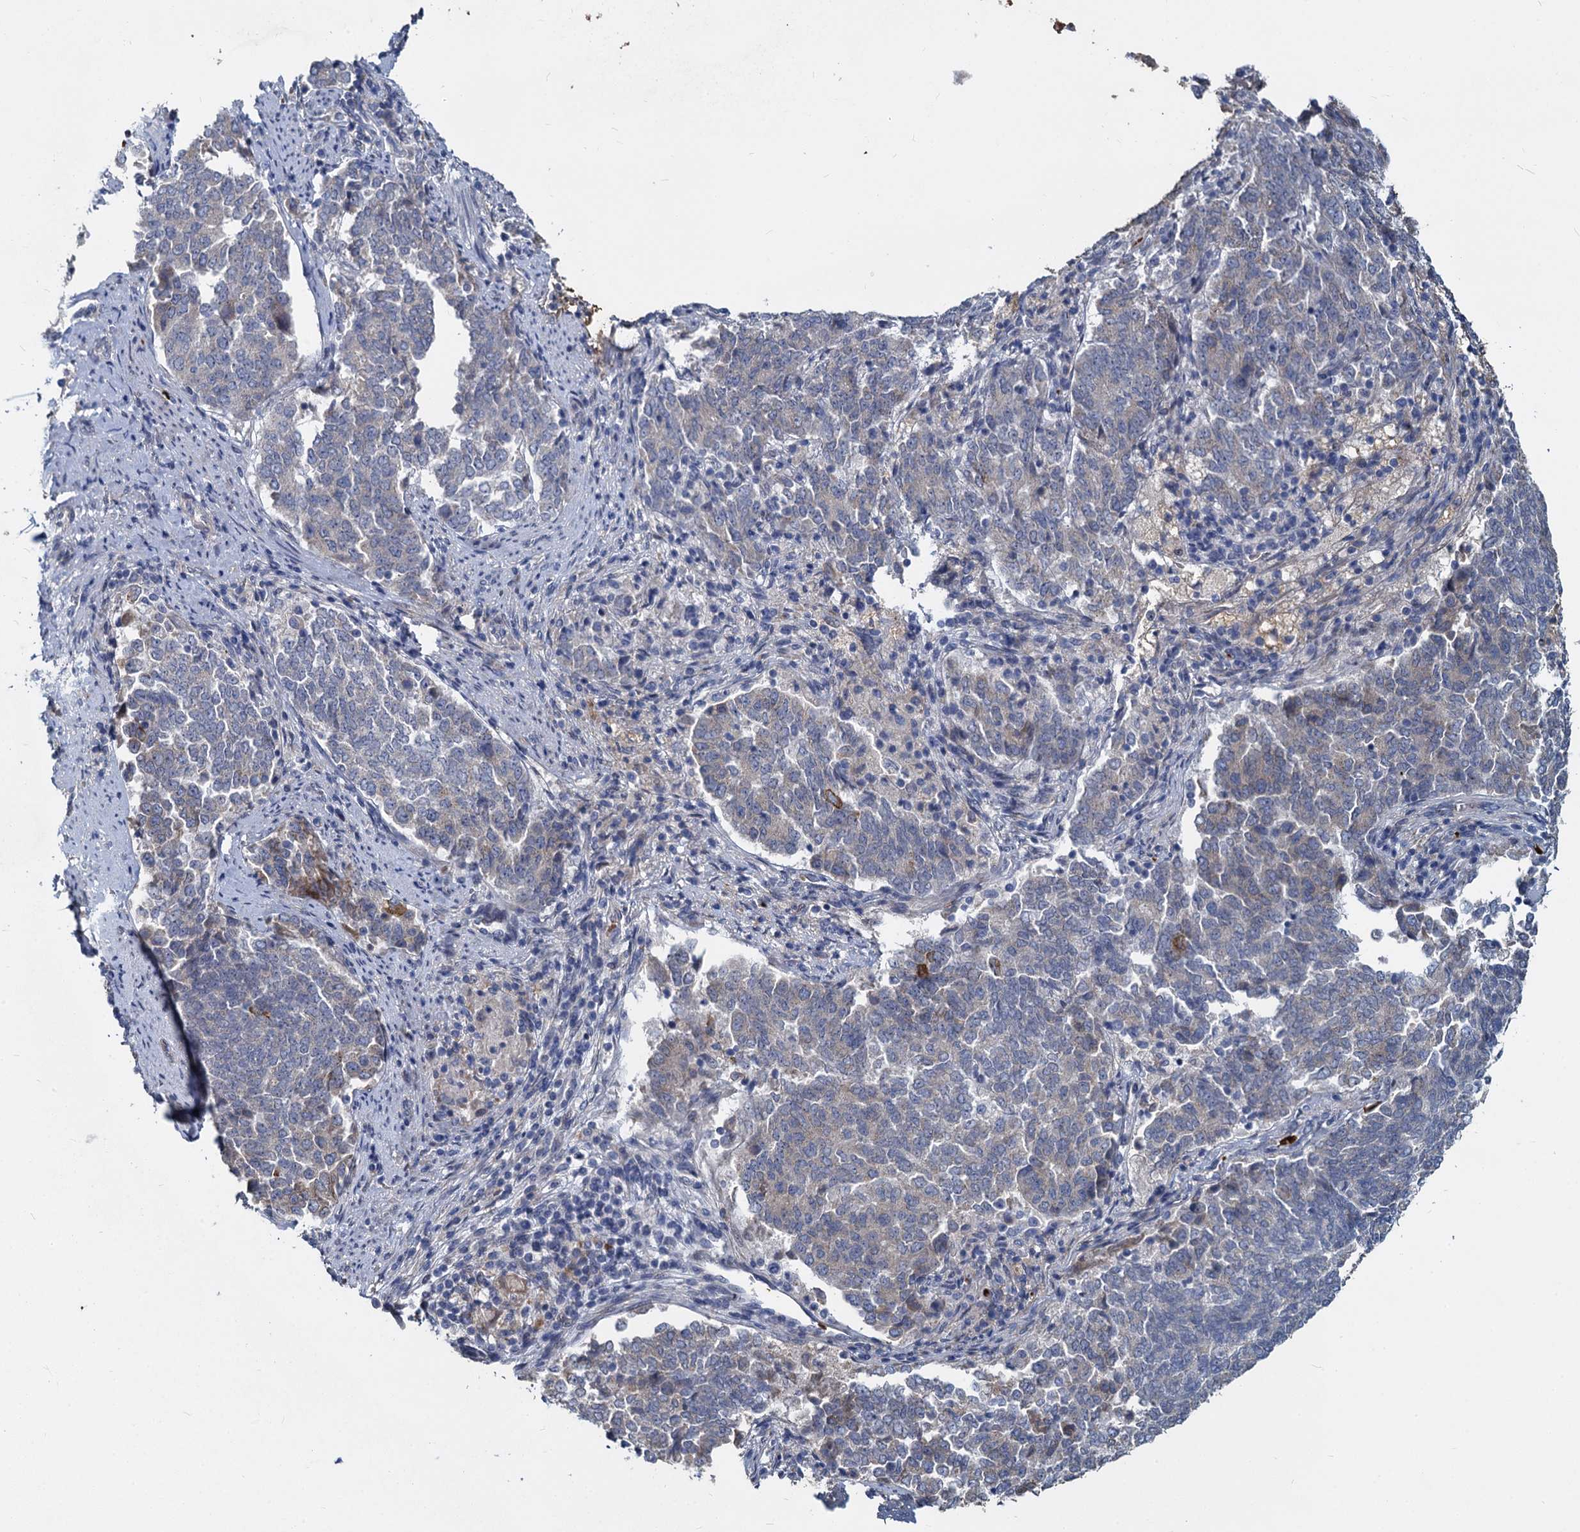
{"staining": {"intensity": "strong", "quantity": "<25%", "location": "cytoplasmic/membranous"}, "tissue": "endometrial cancer", "cell_type": "Tumor cells", "image_type": "cancer", "snomed": [{"axis": "morphology", "description": "Adenocarcinoma, NOS"}, {"axis": "topography", "description": "Endometrium"}], "caption": "Adenocarcinoma (endometrial) stained for a protein (brown) shows strong cytoplasmic/membranous positive staining in about <25% of tumor cells.", "gene": "TCTN2", "patient": {"sex": "female", "age": 80}}